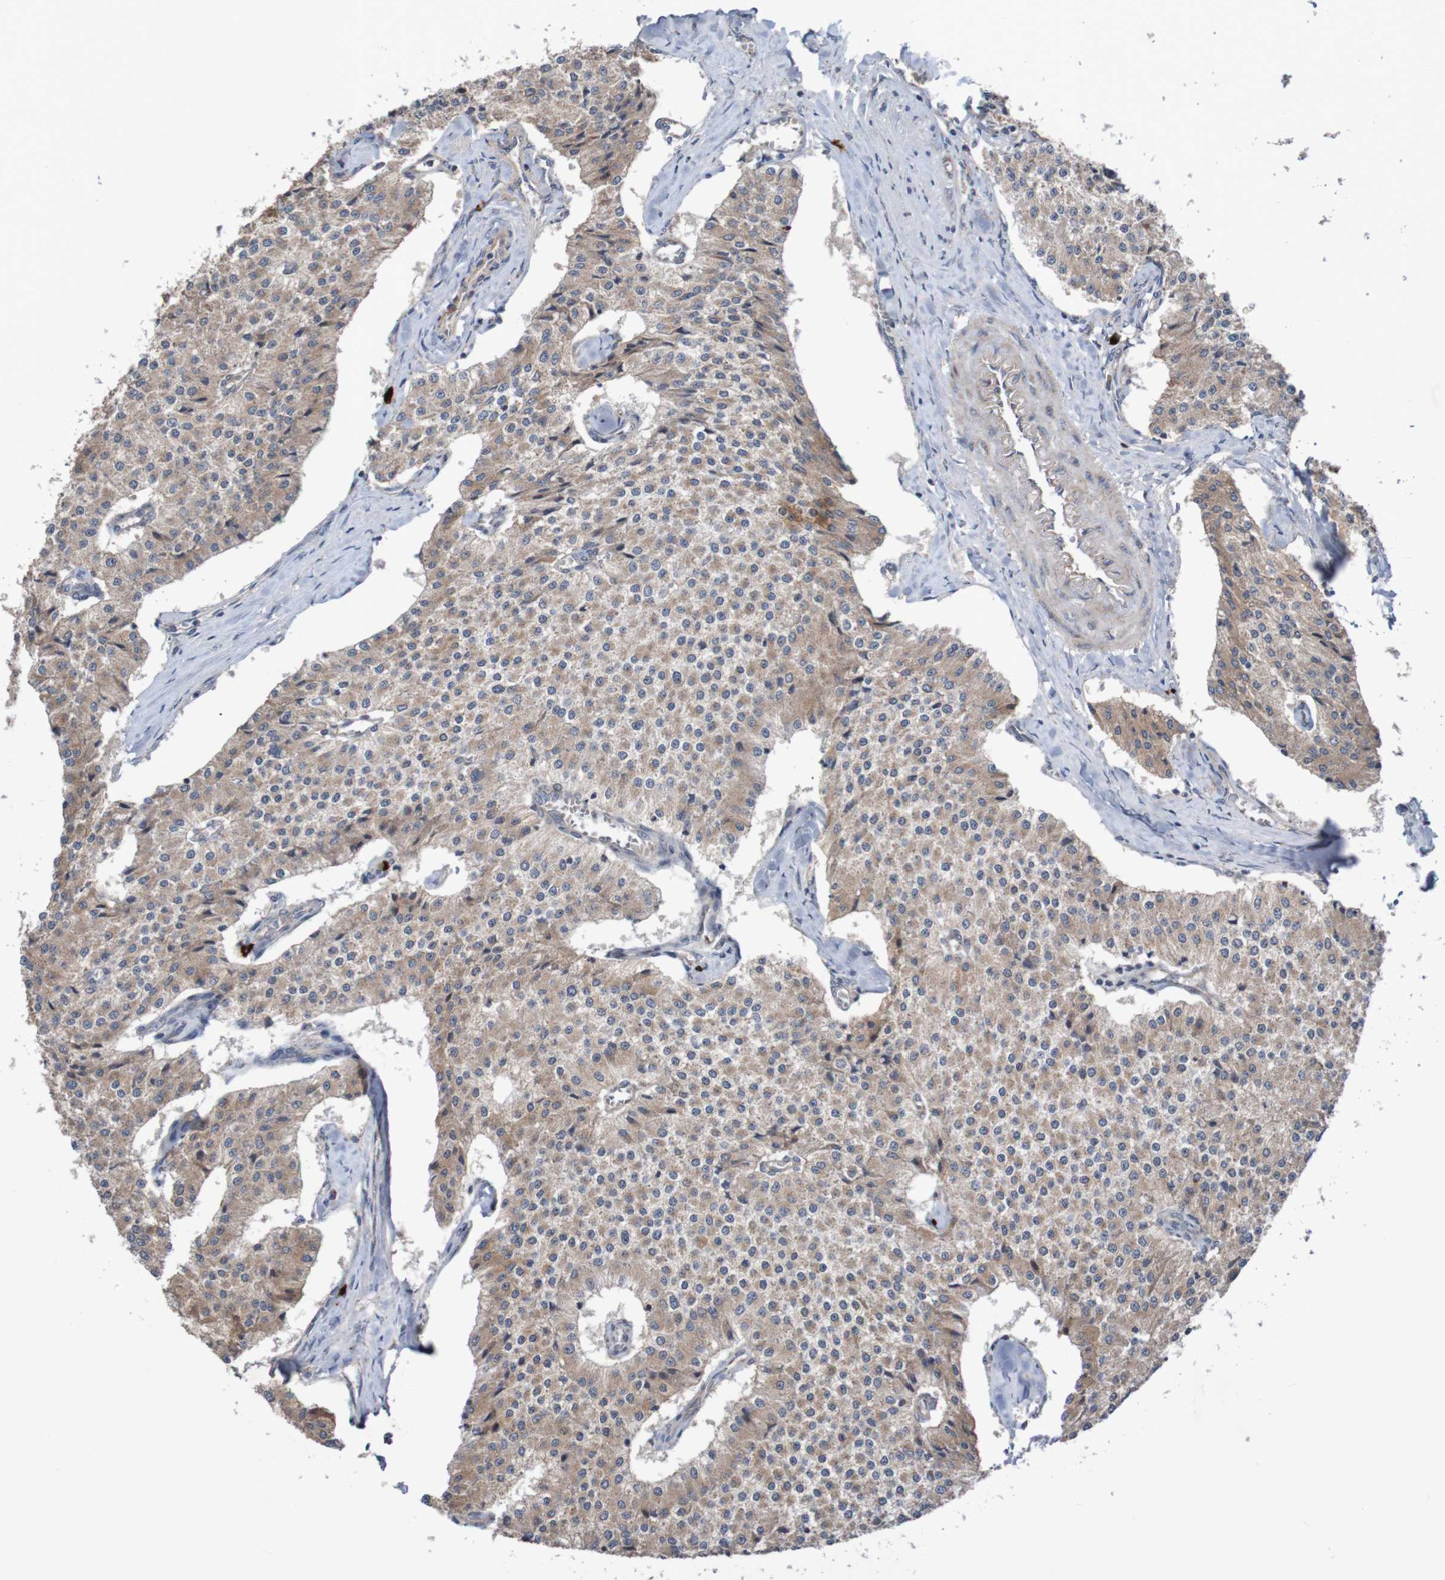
{"staining": {"intensity": "moderate", "quantity": ">75%", "location": "cytoplasmic/membranous"}, "tissue": "carcinoid", "cell_type": "Tumor cells", "image_type": "cancer", "snomed": [{"axis": "morphology", "description": "Carcinoid, malignant, NOS"}, {"axis": "topography", "description": "Colon"}], "caption": "A photomicrograph showing moderate cytoplasmic/membranous staining in about >75% of tumor cells in carcinoid (malignant), as visualized by brown immunohistochemical staining.", "gene": "ANGPT4", "patient": {"sex": "female", "age": 52}}